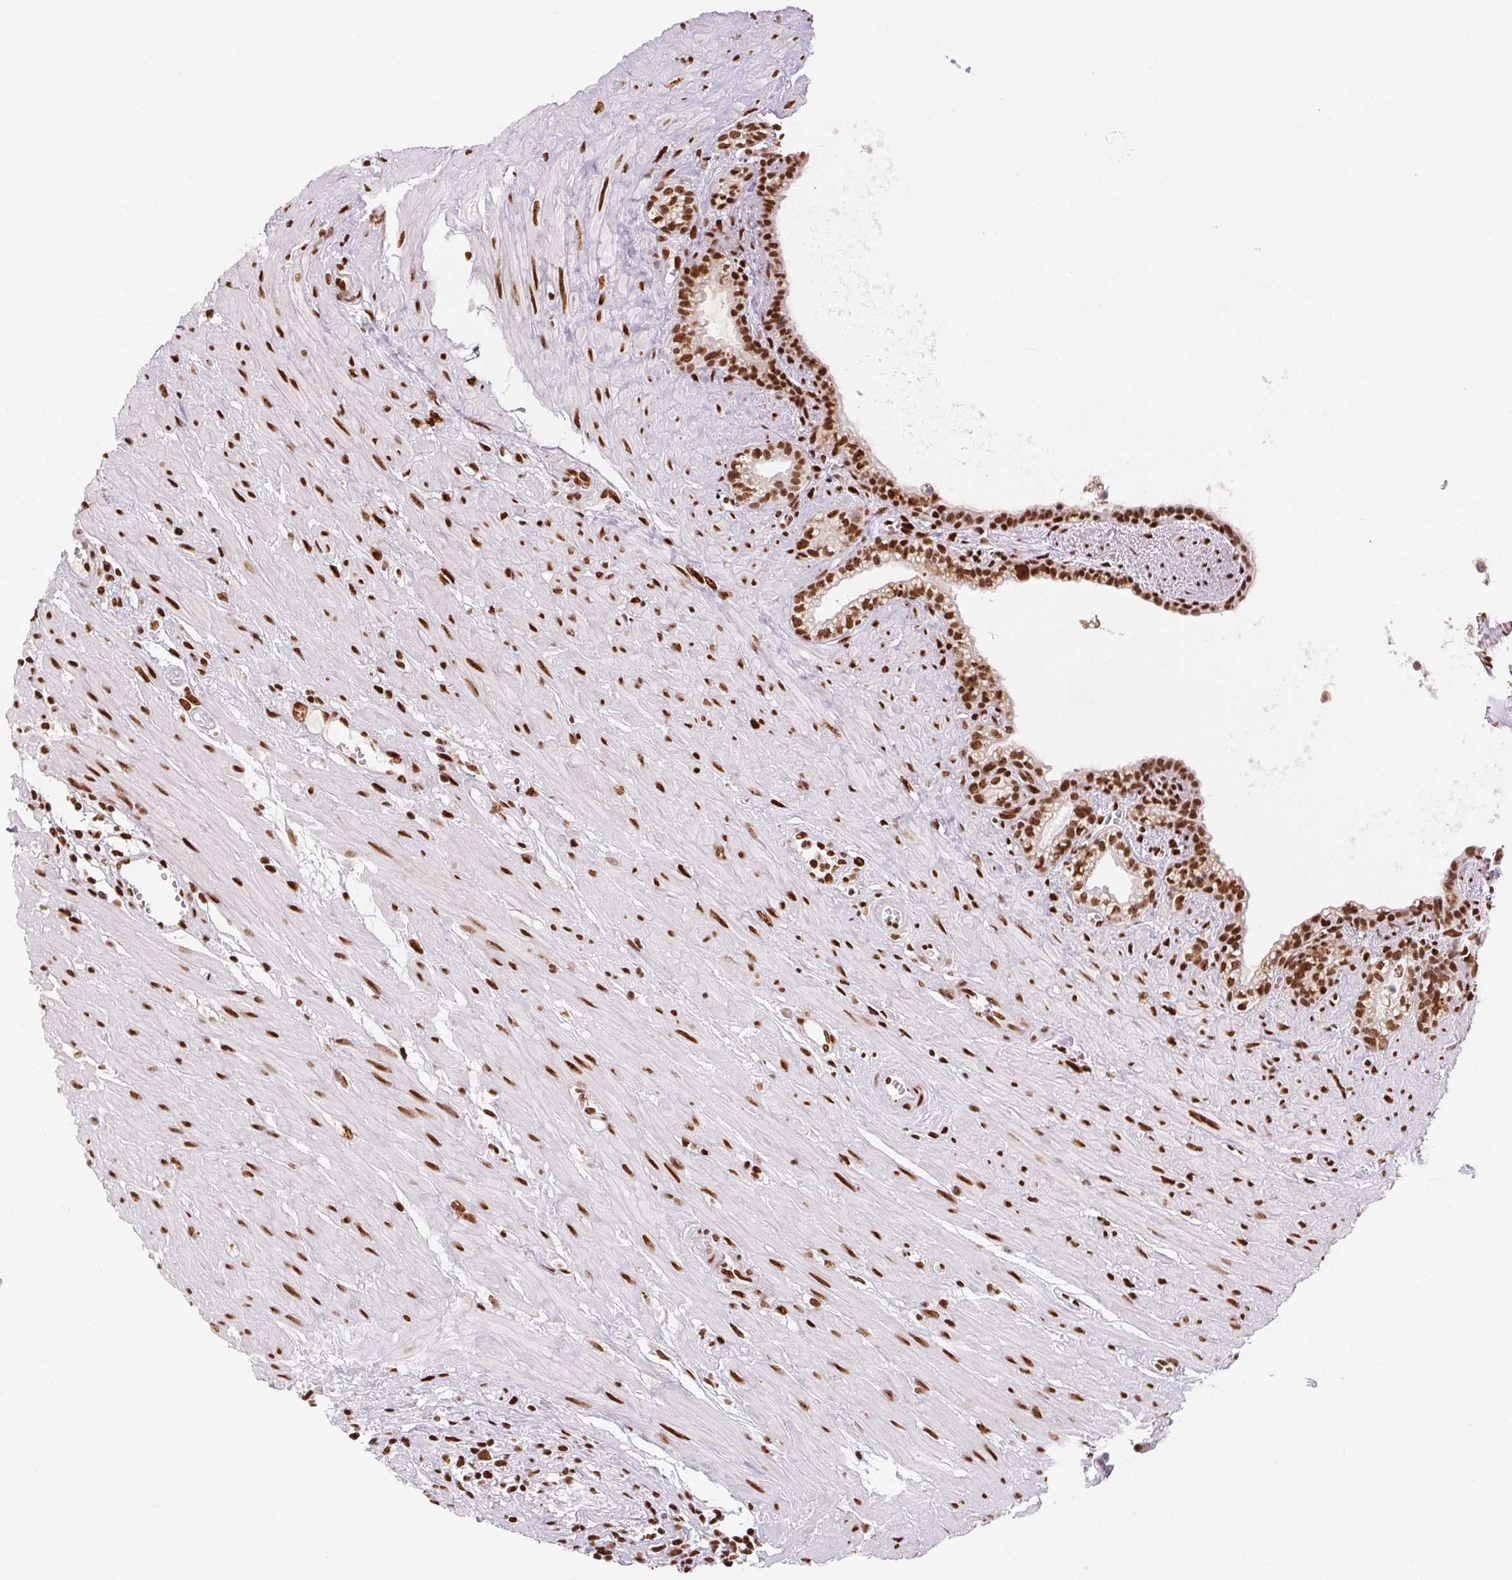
{"staining": {"intensity": "strong", "quantity": ">75%", "location": "nuclear"}, "tissue": "seminal vesicle", "cell_type": "Glandular cells", "image_type": "normal", "snomed": [{"axis": "morphology", "description": "Normal tissue, NOS"}, {"axis": "topography", "description": "Seminal veicle"}], "caption": "Immunohistochemical staining of benign human seminal vesicle exhibits high levels of strong nuclear positivity in approximately >75% of glandular cells.", "gene": "ZNF80", "patient": {"sex": "male", "age": 76}}